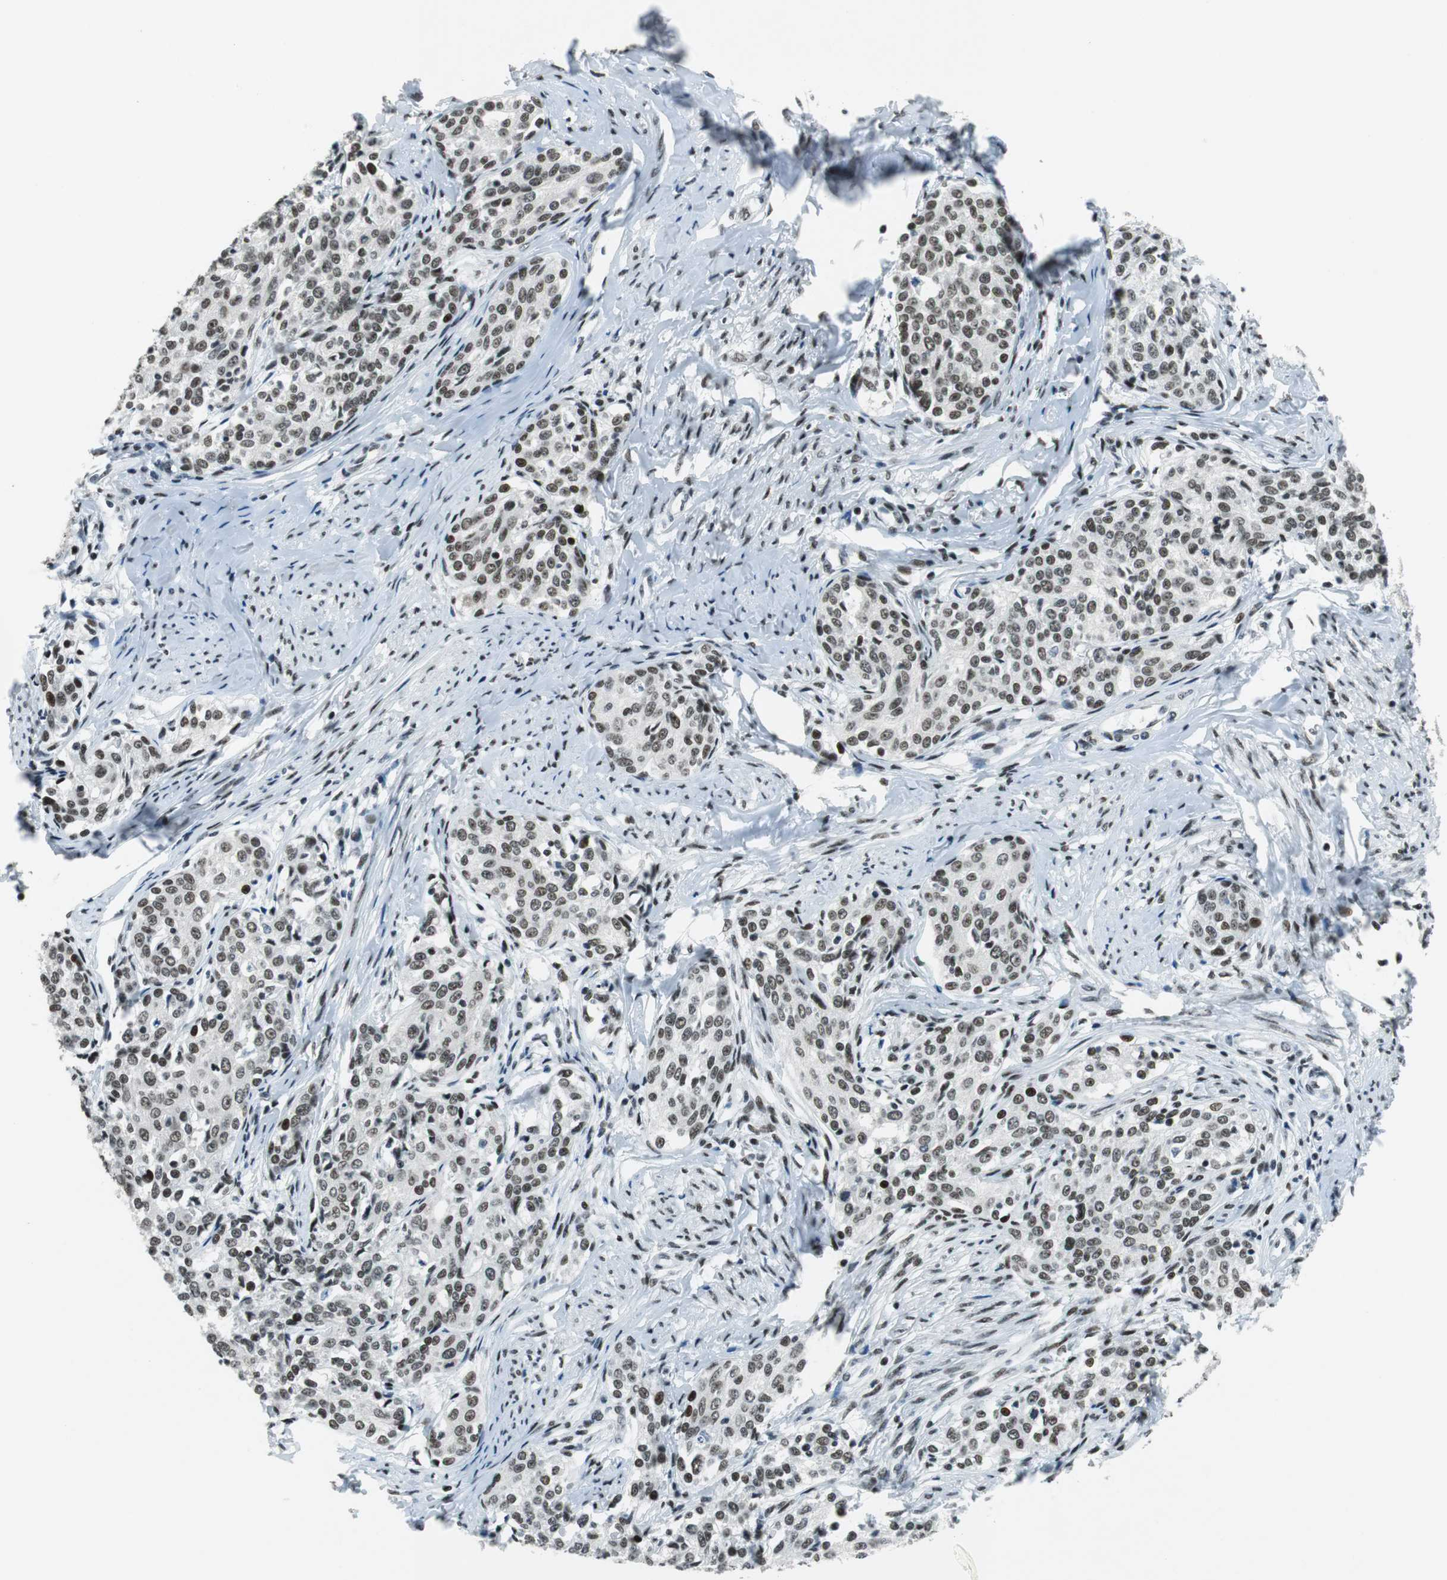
{"staining": {"intensity": "weak", "quantity": "25%-75%", "location": "nuclear"}, "tissue": "cervical cancer", "cell_type": "Tumor cells", "image_type": "cancer", "snomed": [{"axis": "morphology", "description": "Squamous cell carcinoma, NOS"}, {"axis": "morphology", "description": "Adenocarcinoma, NOS"}, {"axis": "topography", "description": "Cervix"}], "caption": "Tumor cells reveal low levels of weak nuclear expression in approximately 25%-75% of cells in human cervical adenocarcinoma.", "gene": "HDAC3", "patient": {"sex": "female", "age": 52}}